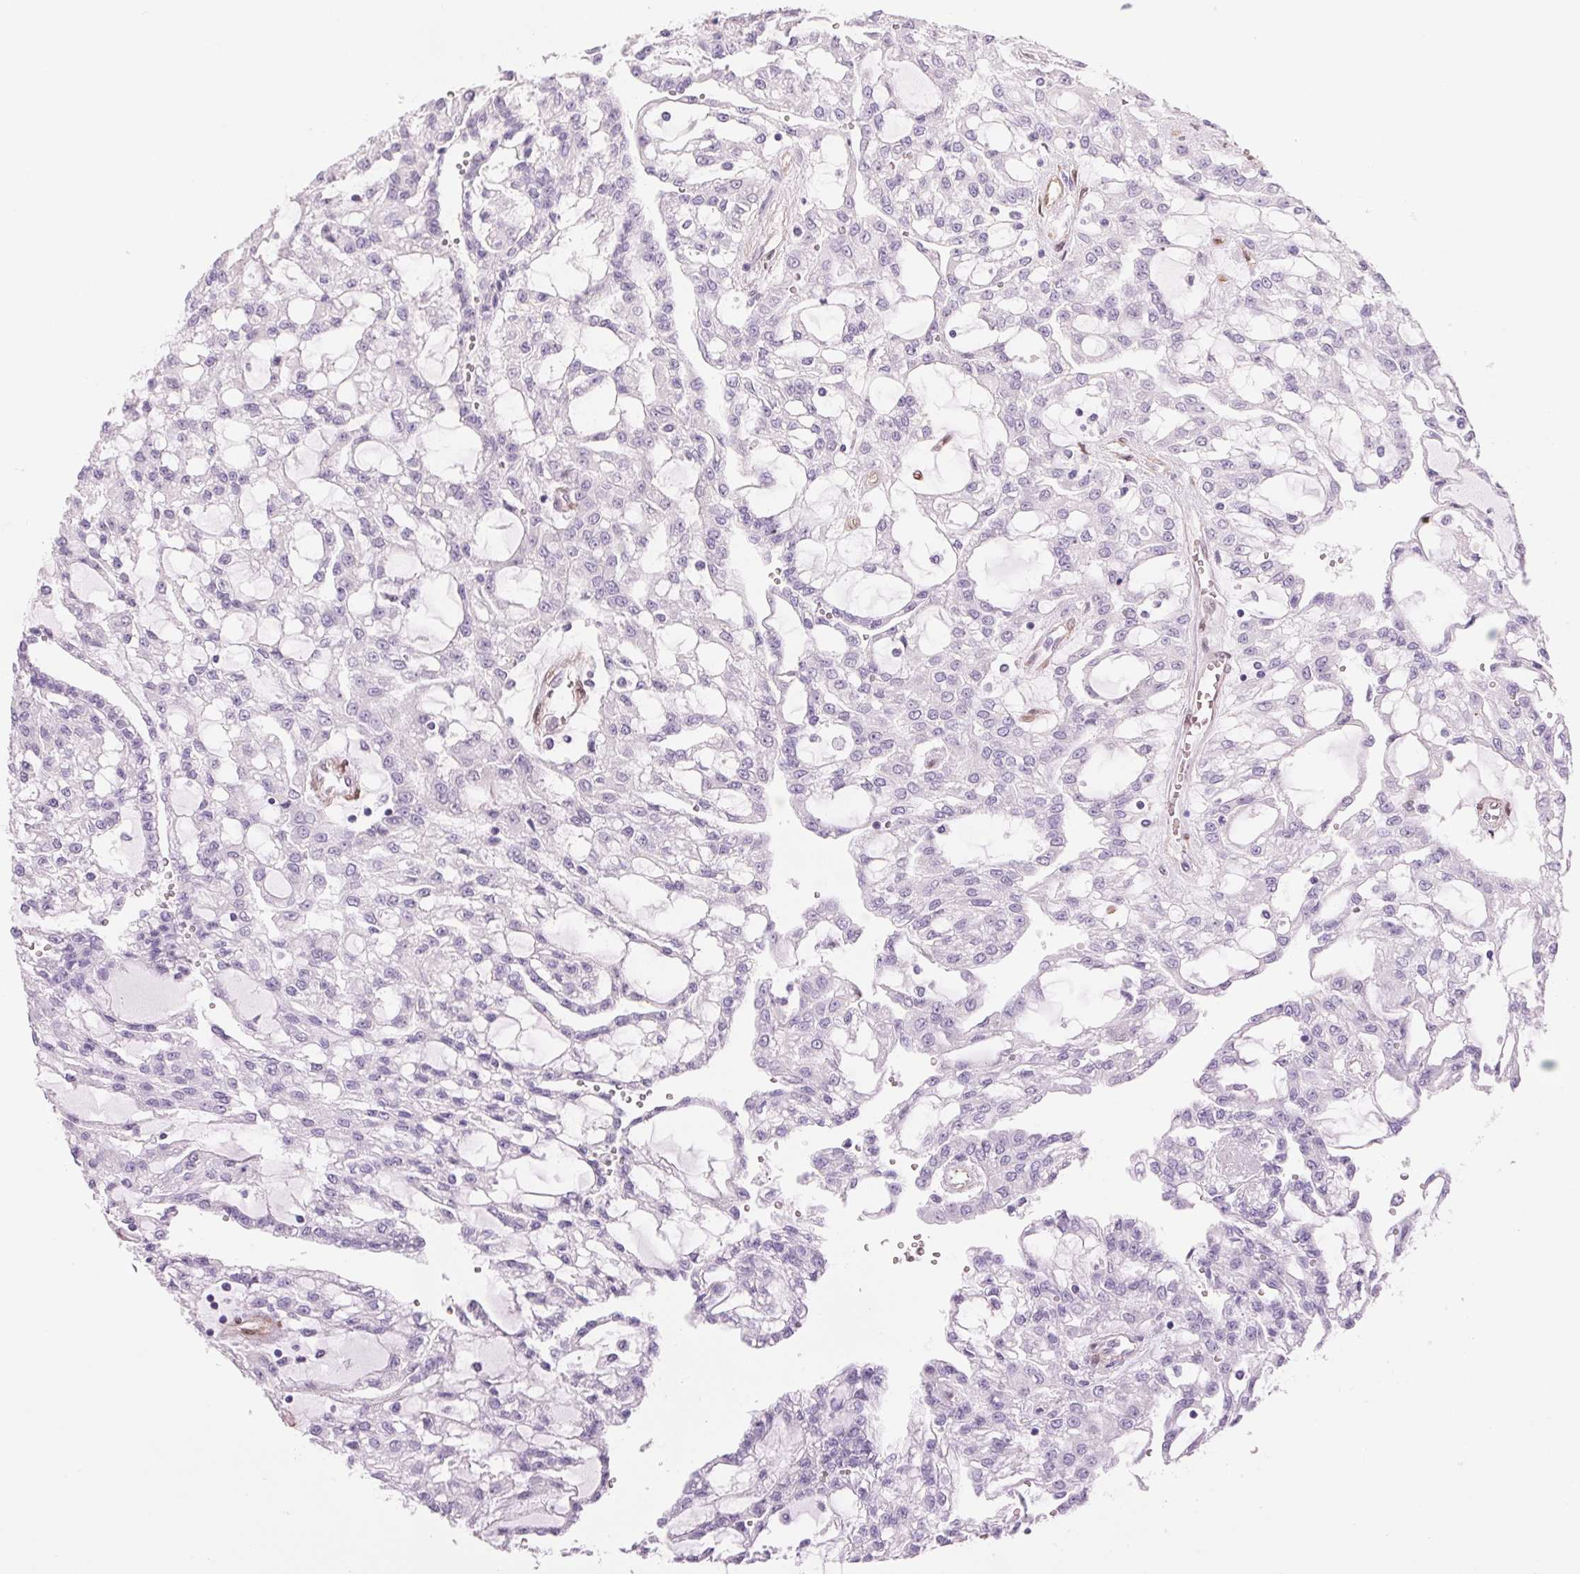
{"staining": {"intensity": "negative", "quantity": "none", "location": "none"}, "tissue": "renal cancer", "cell_type": "Tumor cells", "image_type": "cancer", "snomed": [{"axis": "morphology", "description": "Adenocarcinoma, NOS"}, {"axis": "topography", "description": "Kidney"}], "caption": "Tumor cells are negative for protein expression in human renal adenocarcinoma.", "gene": "SMTN", "patient": {"sex": "male", "age": 63}}